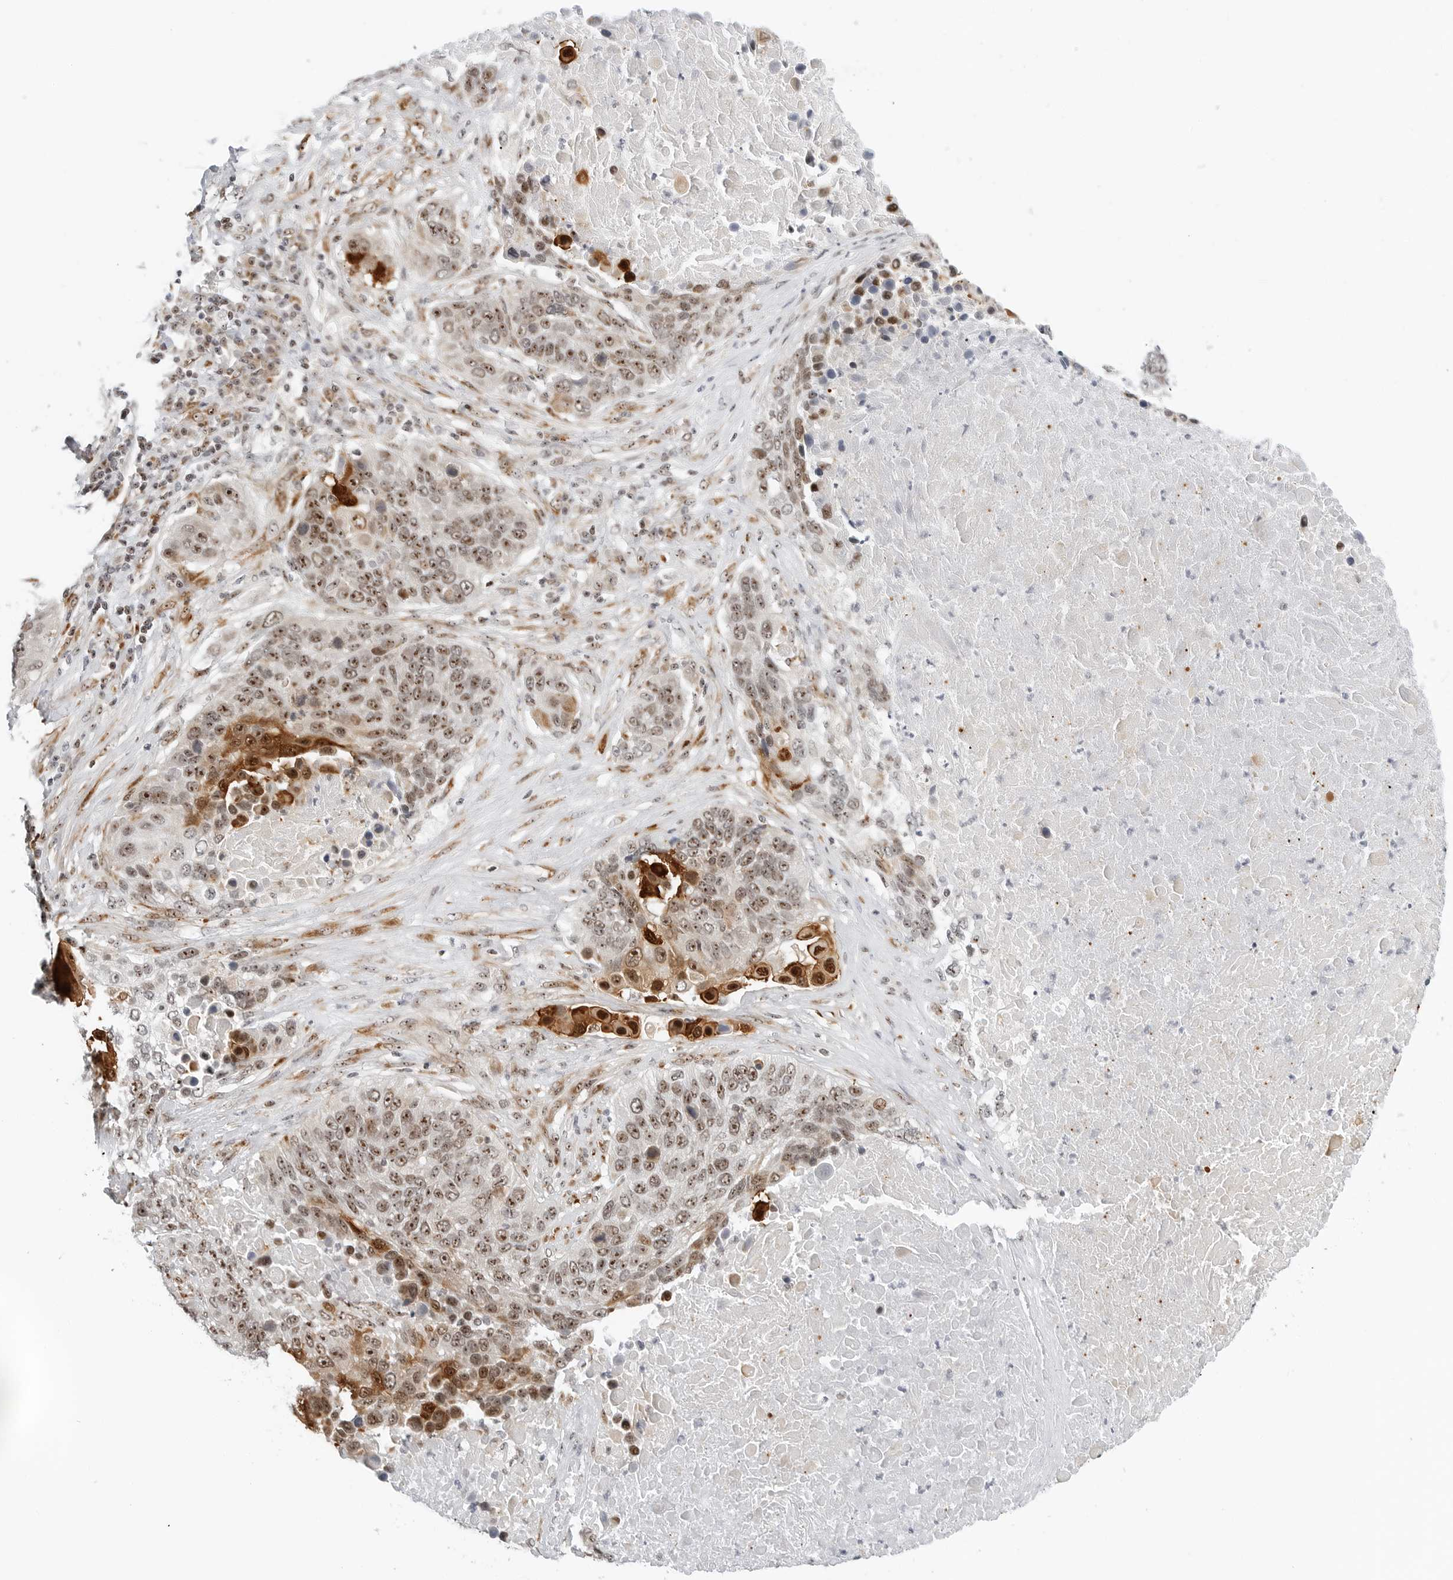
{"staining": {"intensity": "strong", "quantity": "25%-75%", "location": "cytoplasmic/membranous,nuclear"}, "tissue": "lung cancer", "cell_type": "Tumor cells", "image_type": "cancer", "snomed": [{"axis": "morphology", "description": "Squamous cell carcinoma, NOS"}, {"axis": "topography", "description": "Lung"}], "caption": "Strong cytoplasmic/membranous and nuclear expression is appreciated in approximately 25%-75% of tumor cells in lung squamous cell carcinoma.", "gene": "RIMKLA", "patient": {"sex": "male", "age": 66}}